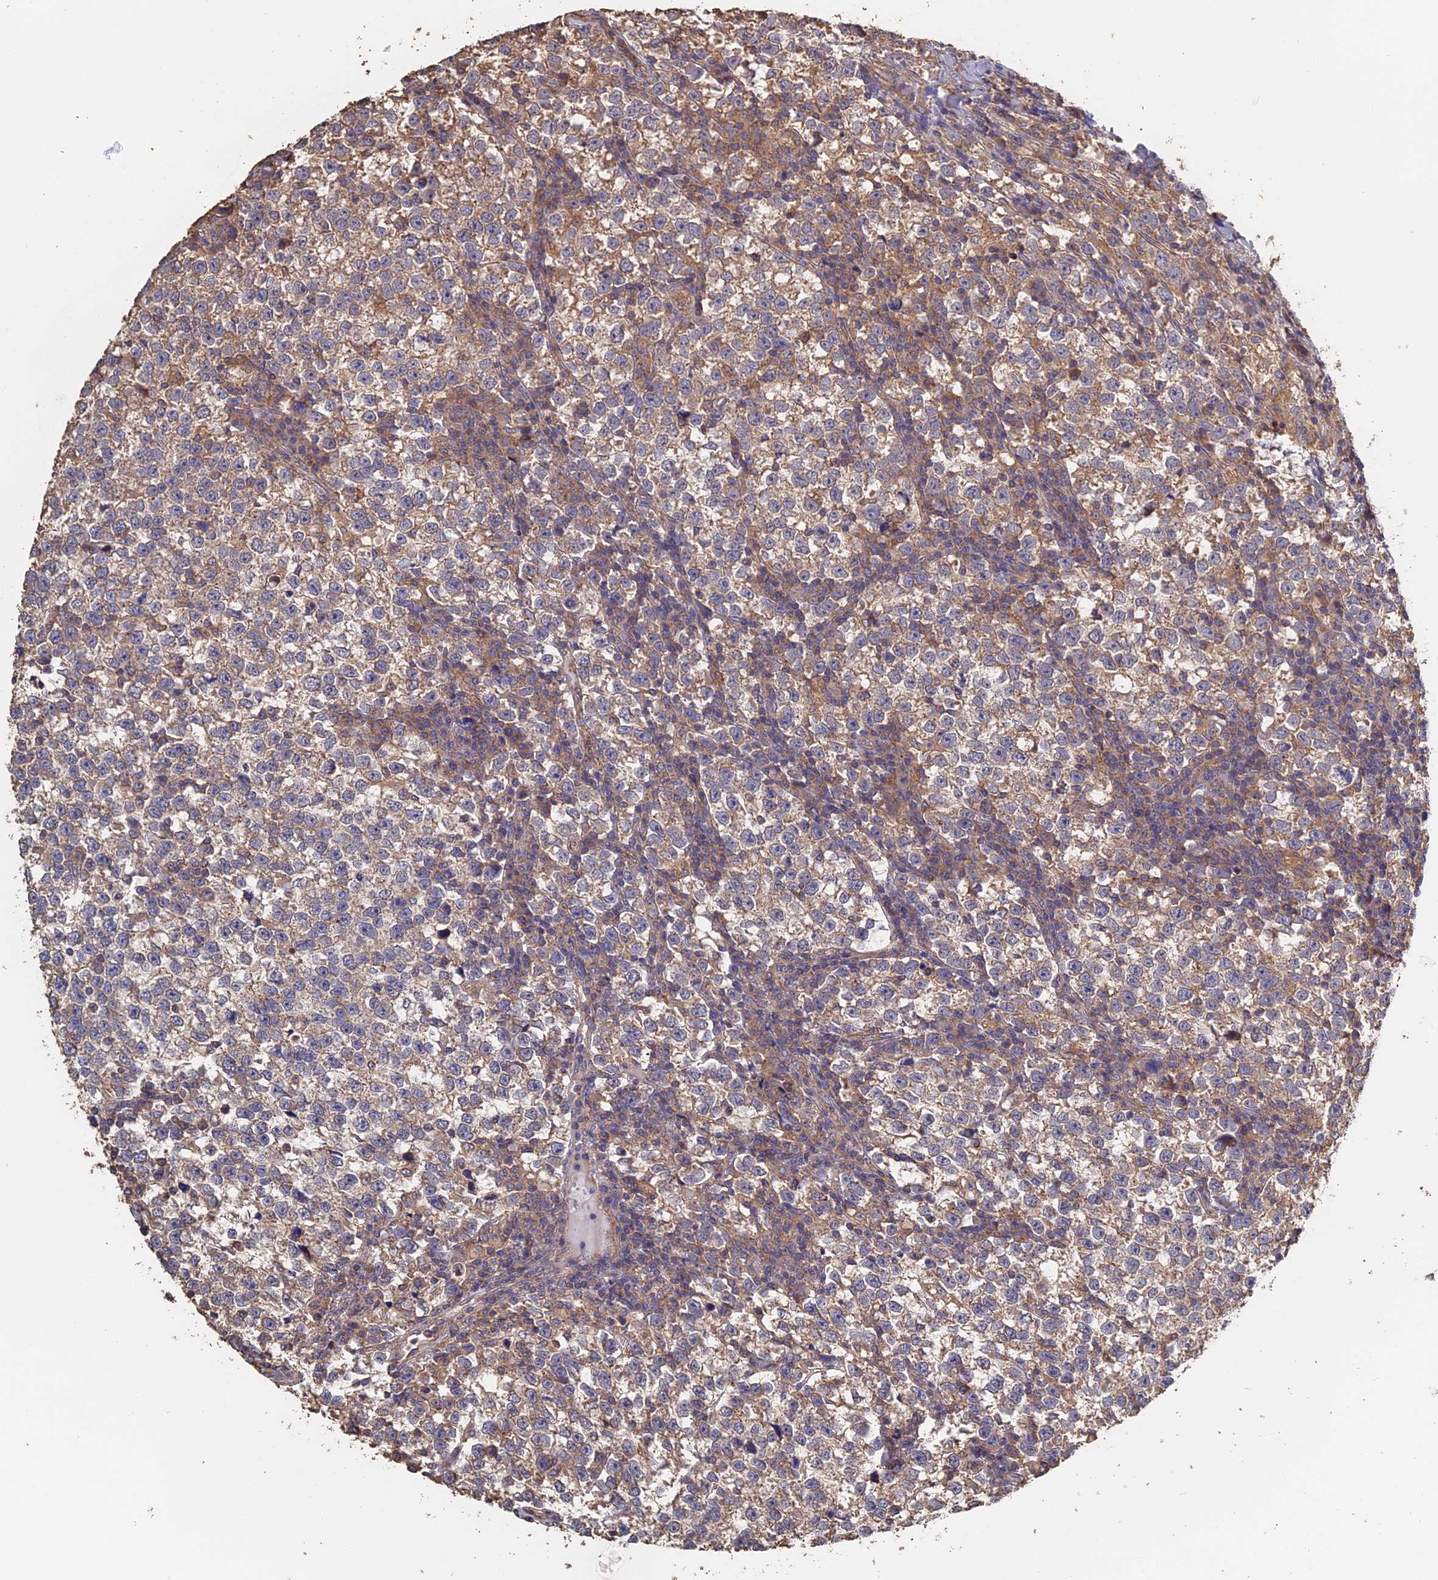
{"staining": {"intensity": "weak", "quantity": ">75%", "location": "cytoplasmic/membranous"}, "tissue": "testis cancer", "cell_type": "Tumor cells", "image_type": "cancer", "snomed": [{"axis": "morphology", "description": "Normal tissue, NOS"}, {"axis": "morphology", "description": "Seminoma, NOS"}, {"axis": "topography", "description": "Testis"}], "caption": "Protein staining of testis cancer tissue displays weak cytoplasmic/membranous staining in approximately >75% of tumor cells. (DAB IHC, brown staining for protein, blue staining for nuclei).", "gene": "PIGQ", "patient": {"sex": "male", "age": 43}}